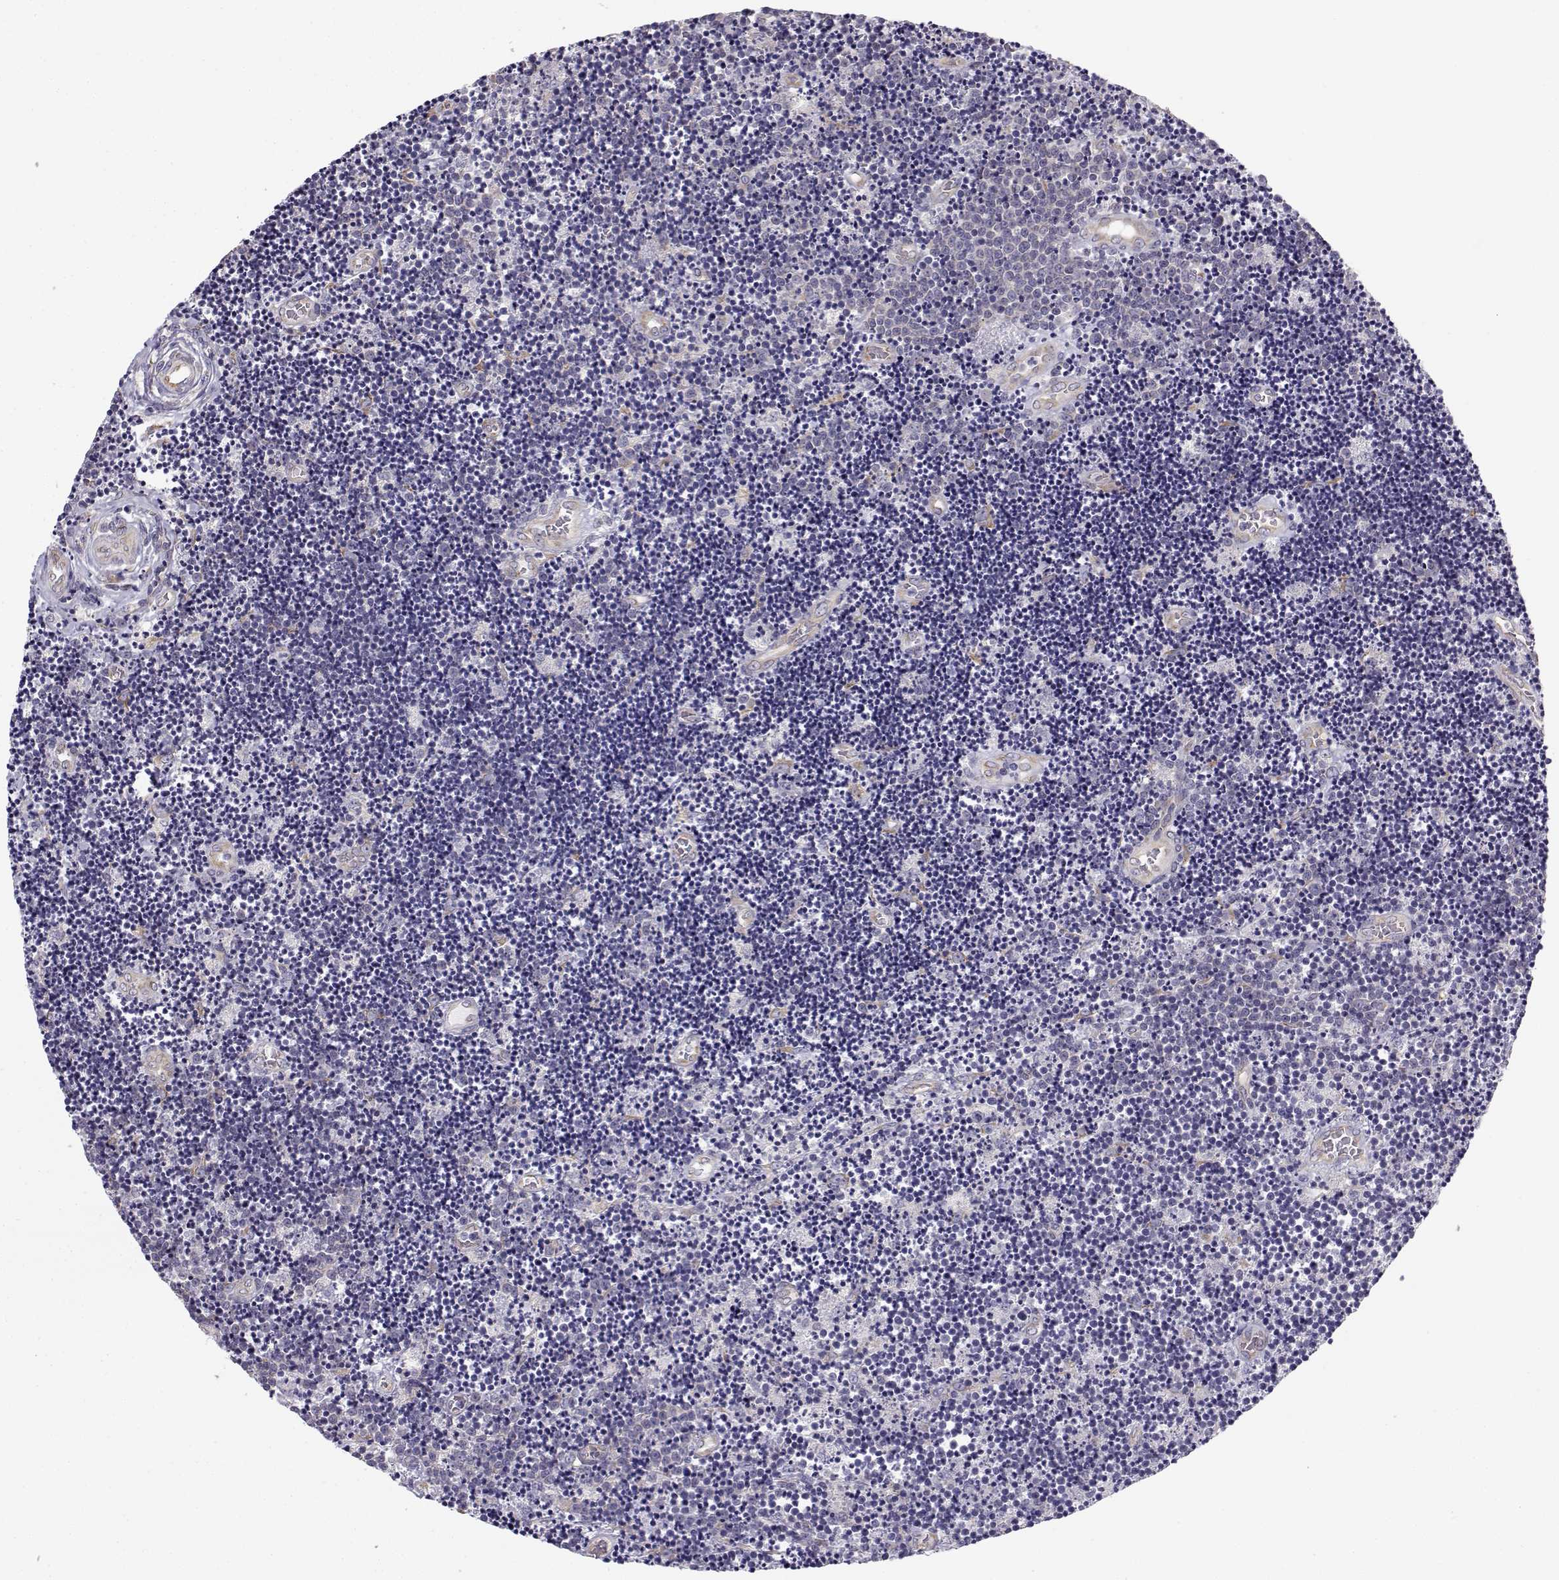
{"staining": {"intensity": "negative", "quantity": "none", "location": "none"}, "tissue": "lymphoma", "cell_type": "Tumor cells", "image_type": "cancer", "snomed": [{"axis": "morphology", "description": "Malignant lymphoma, non-Hodgkin's type, Low grade"}, {"axis": "topography", "description": "Brain"}], "caption": "Immunohistochemistry histopathology image of neoplastic tissue: human lymphoma stained with DAB (3,3'-diaminobenzidine) demonstrates no significant protein positivity in tumor cells.", "gene": "BEND6", "patient": {"sex": "female", "age": 66}}